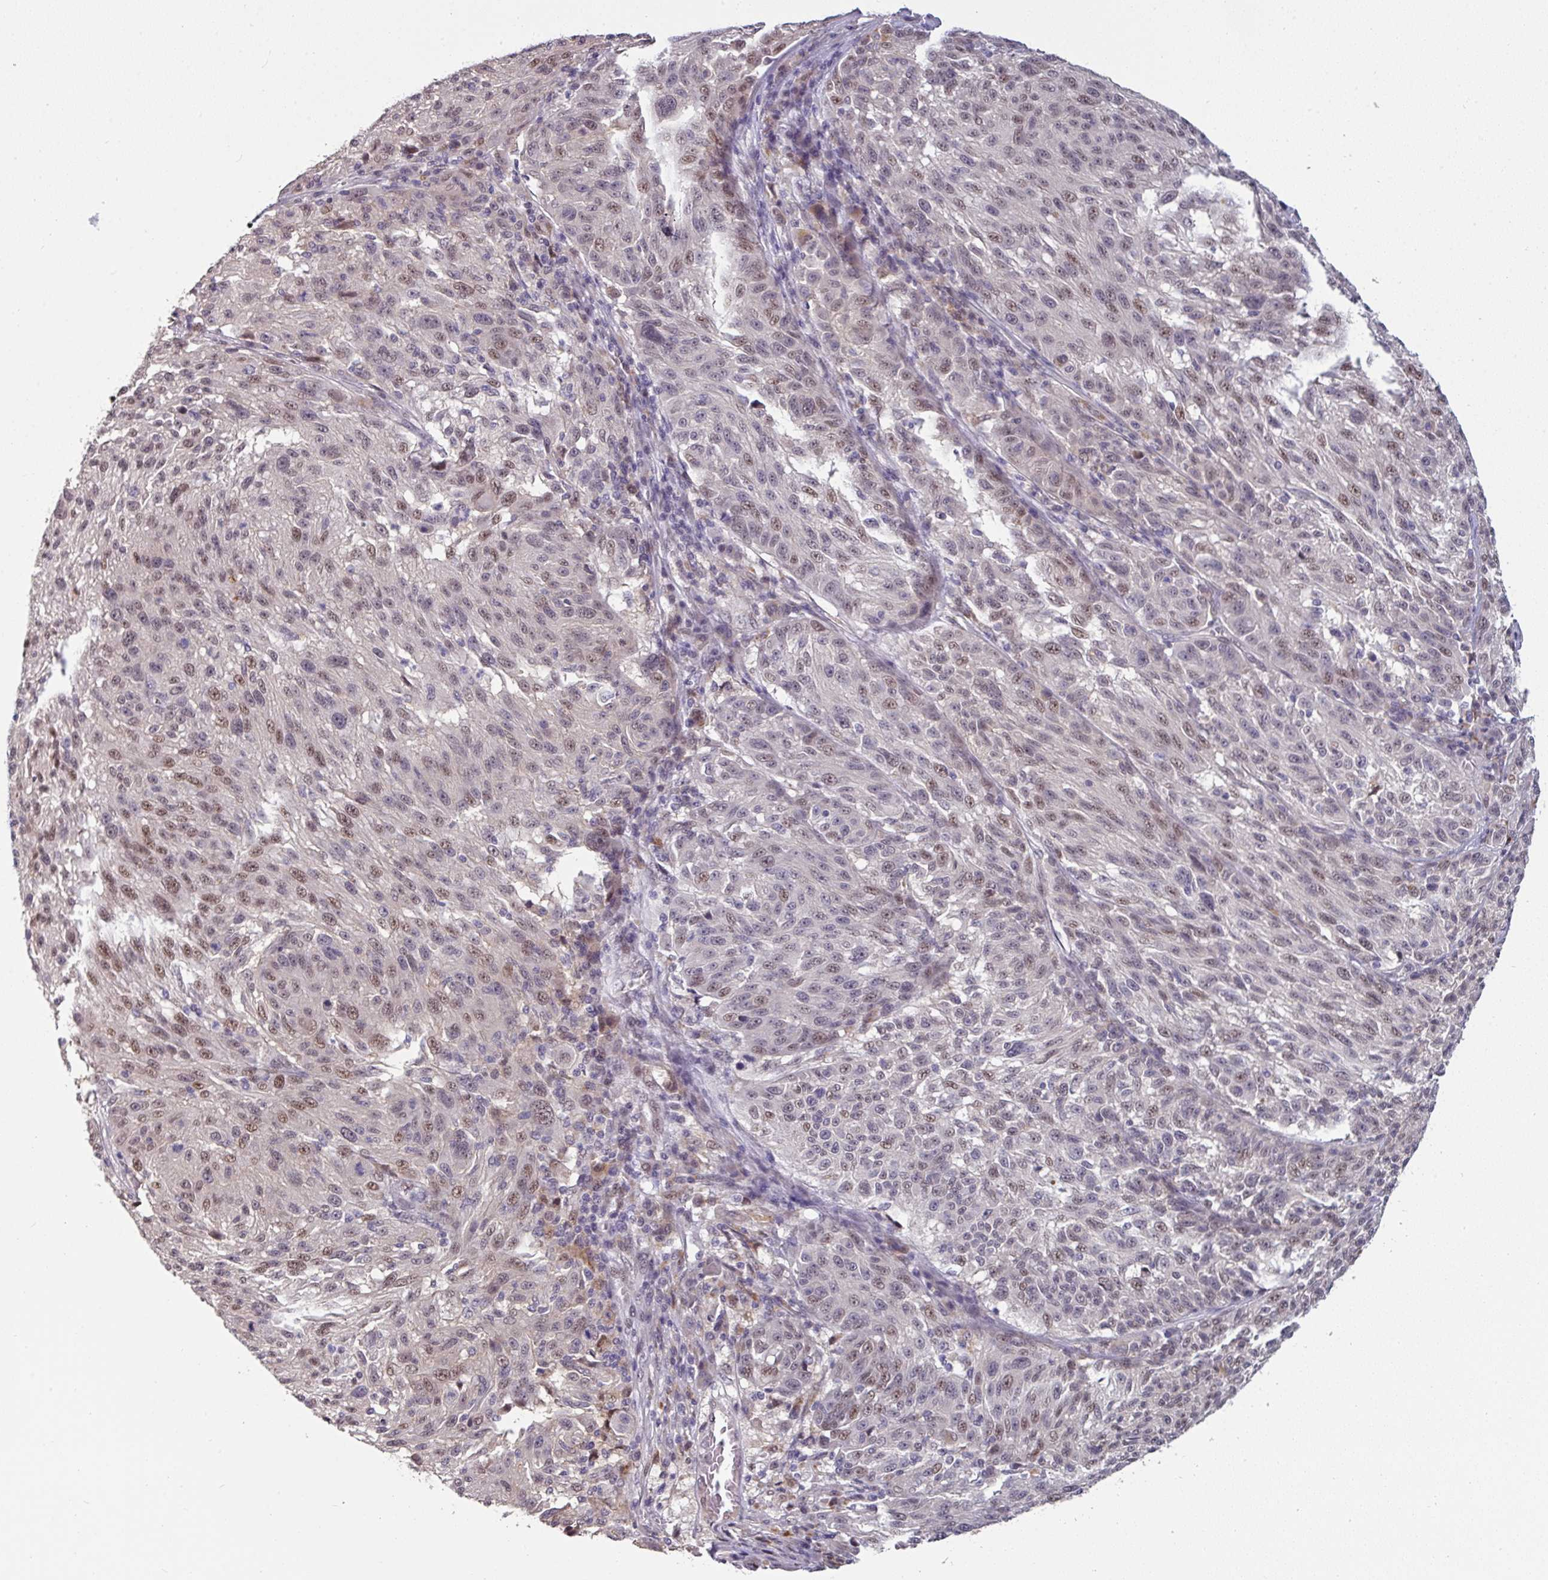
{"staining": {"intensity": "moderate", "quantity": "25%-75%", "location": "nuclear"}, "tissue": "melanoma", "cell_type": "Tumor cells", "image_type": "cancer", "snomed": [{"axis": "morphology", "description": "Malignant melanoma, NOS"}, {"axis": "topography", "description": "Skin"}], "caption": "Tumor cells show medium levels of moderate nuclear expression in about 25%-75% of cells in malignant melanoma. Immunohistochemistry (ihc) stains the protein of interest in brown and the nuclei are stained blue.", "gene": "SWSAP1", "patient": {"sex": "male", "age": 53}}